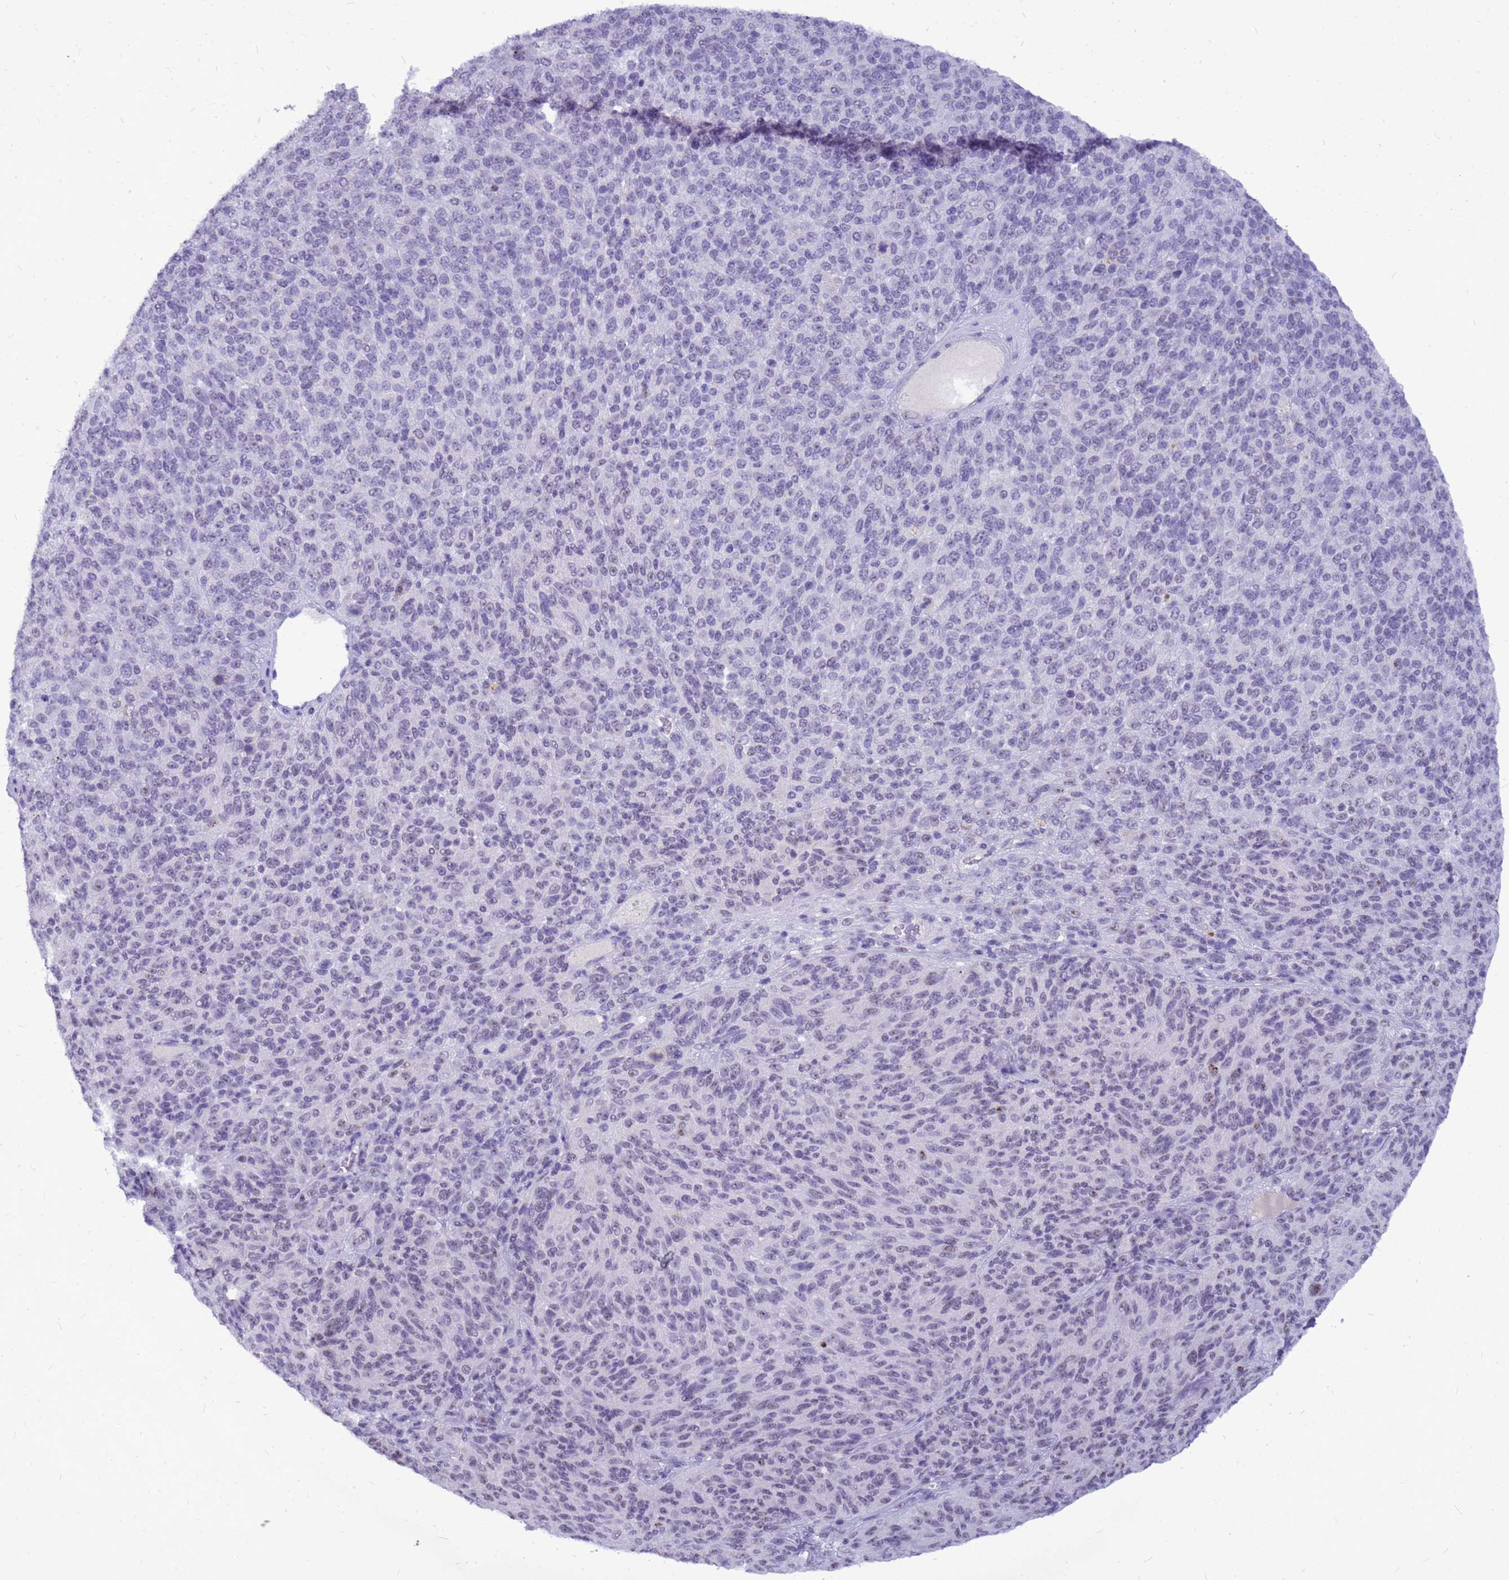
{"staining": {"intensity": "negative", "quantity": "none", "location": "none"}, "tissue": "melanoma", "cell_type": "Tumor cells", "image_type": "cancer", "snomed": [{"axis": "morphology", "description": "Malignant melanoma, Metastatic site"}, {"axis": "topography", "description": "Brain"}], "caption": "There is no significant expression in tumor cells of malignant melanoma (metastatic site).", "gene": "DMRTC2", "patient": {"sex": "female", "age": 56}}